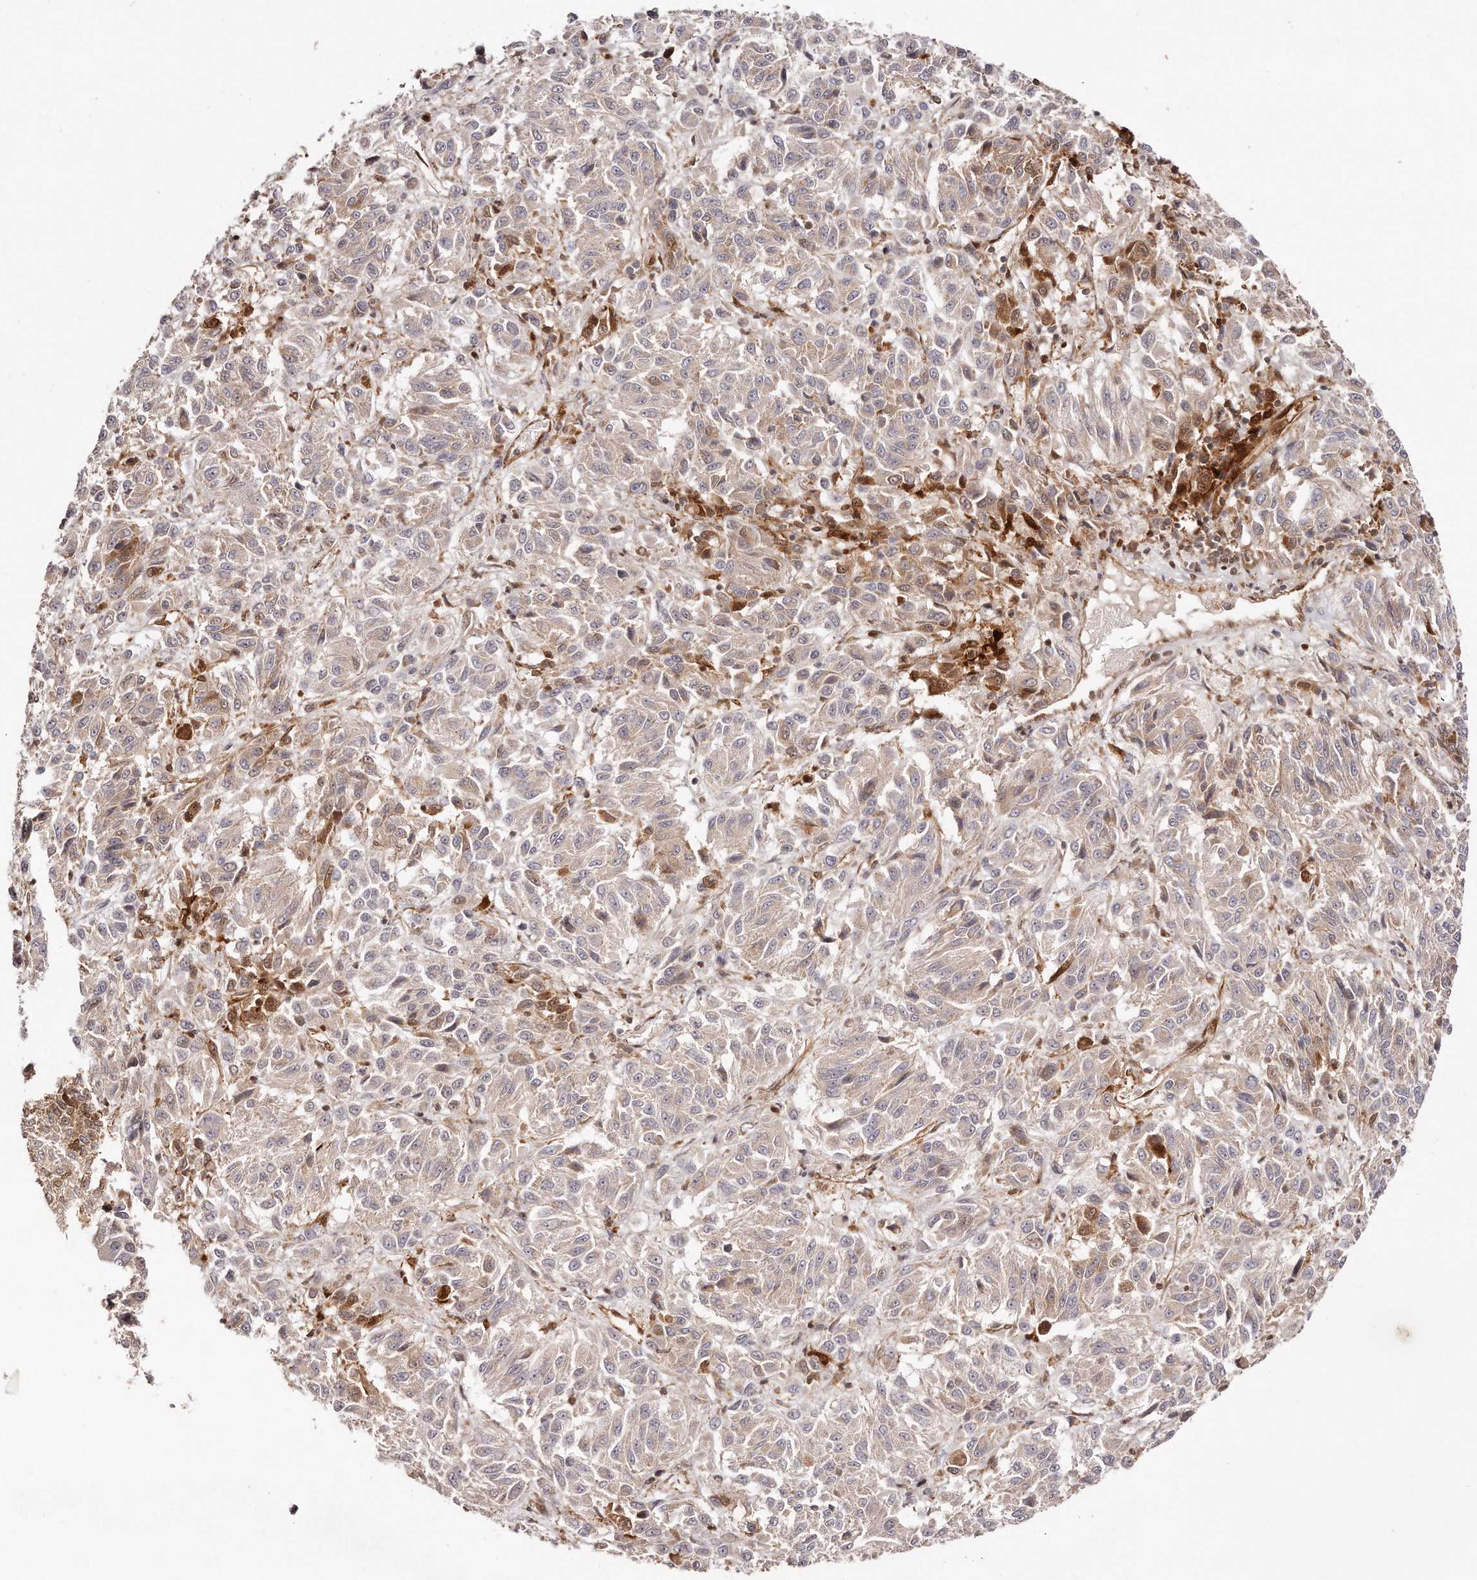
{"staining": {"intensity": "weak", "quantity": "<25%", "location": "cytoplasmic/membranous"}, "tissue": "melanoma", "cell_type": "Tumor cells", "image_type": "cancer", "snomed": [{"axis": "morphology", "description": "Malignant melanoma, Metastatic site"}, {"axis": "topography", "description": "Lung"}], "caption": "DAB immunohistochemical staining of malignant melanoma (metastatic site) demonstrates no significant expression in tumor cells.", "gene": "GBP4", "patient": {"sex": "male", "age": 64}}